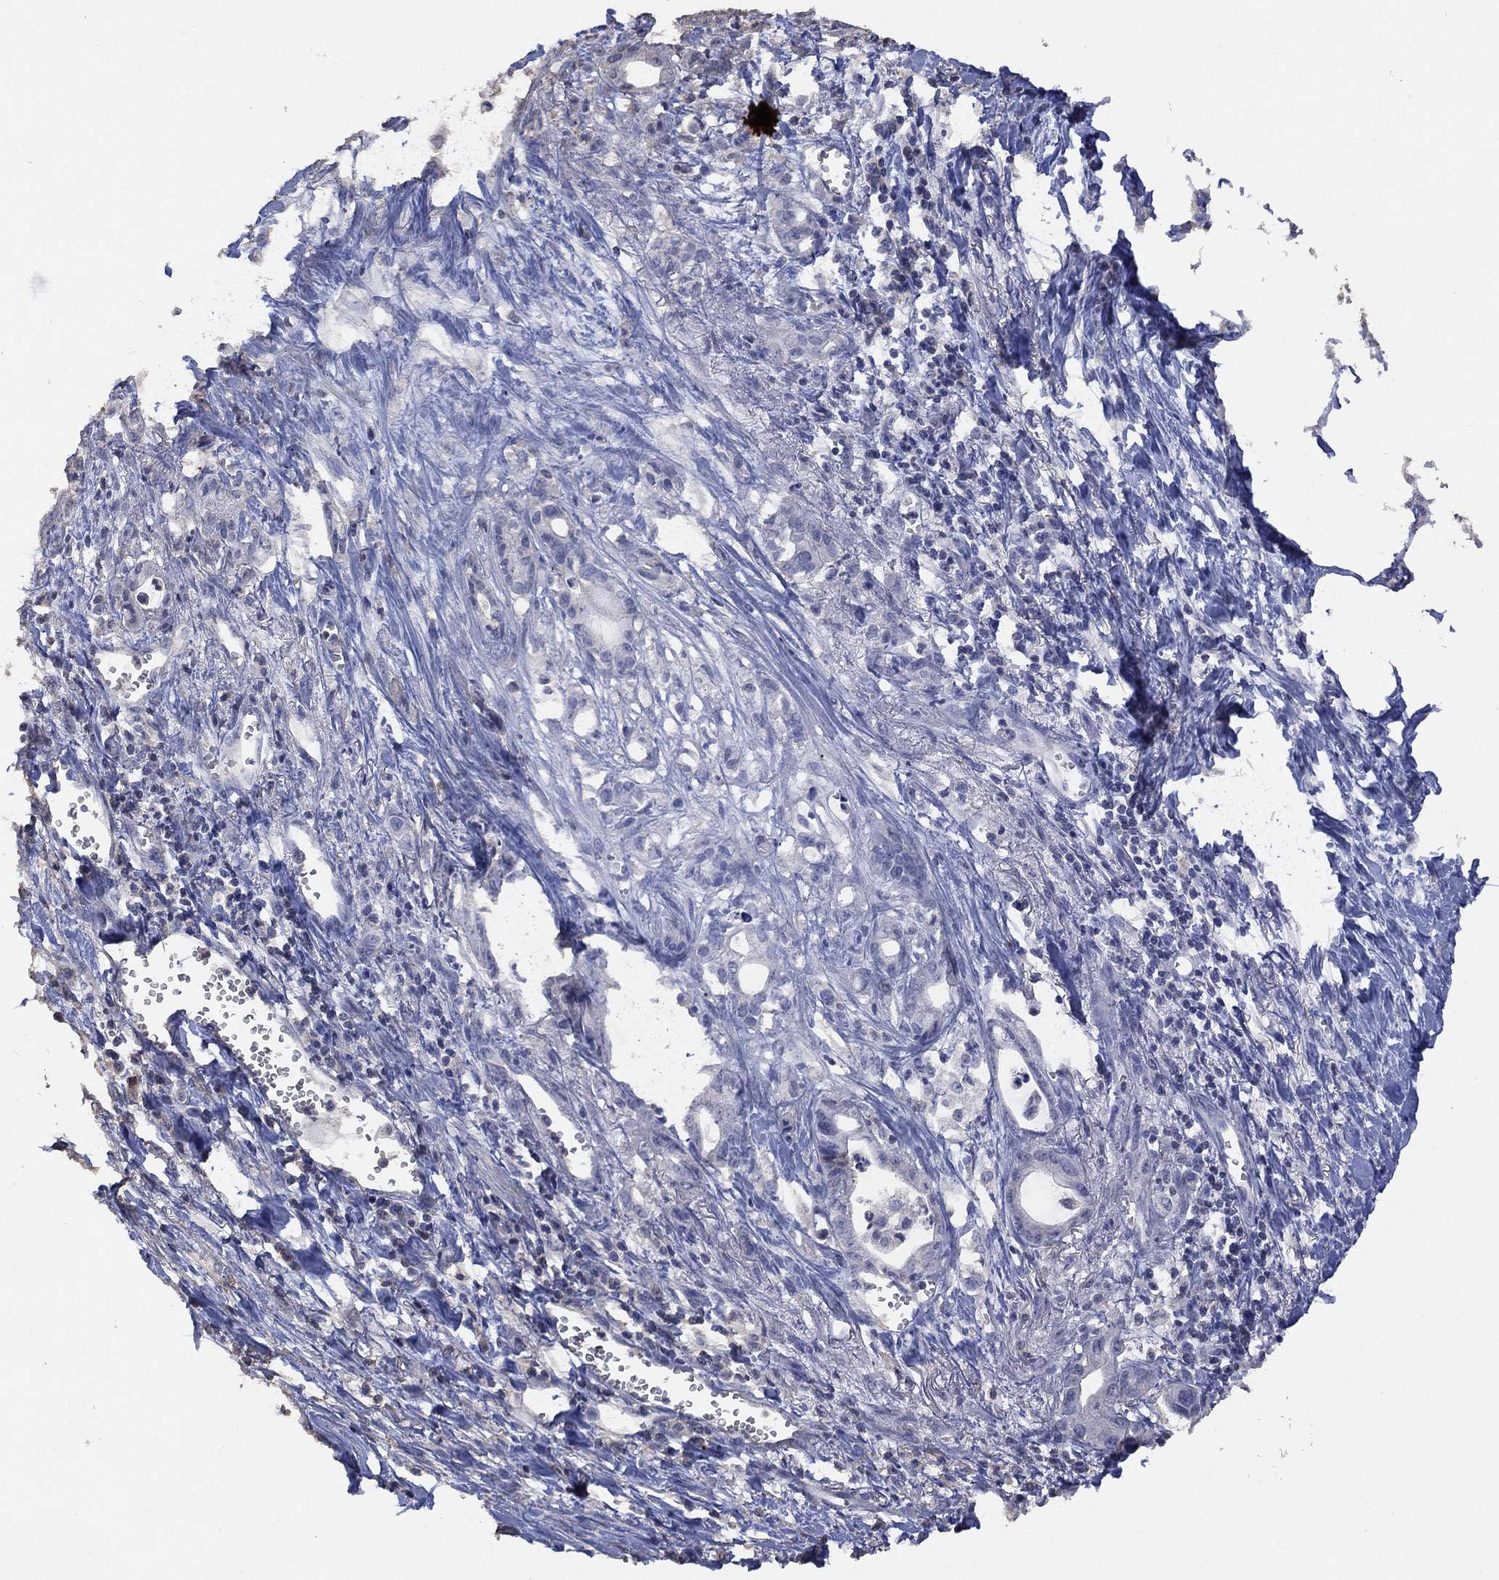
{"staining": {"intensity": "negative", "quantity": "none", "location": "none"}, "tissue": "pancreatic cancer", "cell_type": "Tumor cells", "image_type": "cancer", "snomed": [{"axis": "morphology", "description": "Adenocarcinoma, NOS"}, {"axis": "topography", "description": "Pancreas"}], "caption": "Tumor cells show no significant protein staining in pancreatic cancer.", "gene": "ADPRHL1", "patient": {"sex": "male", "age": 71}}